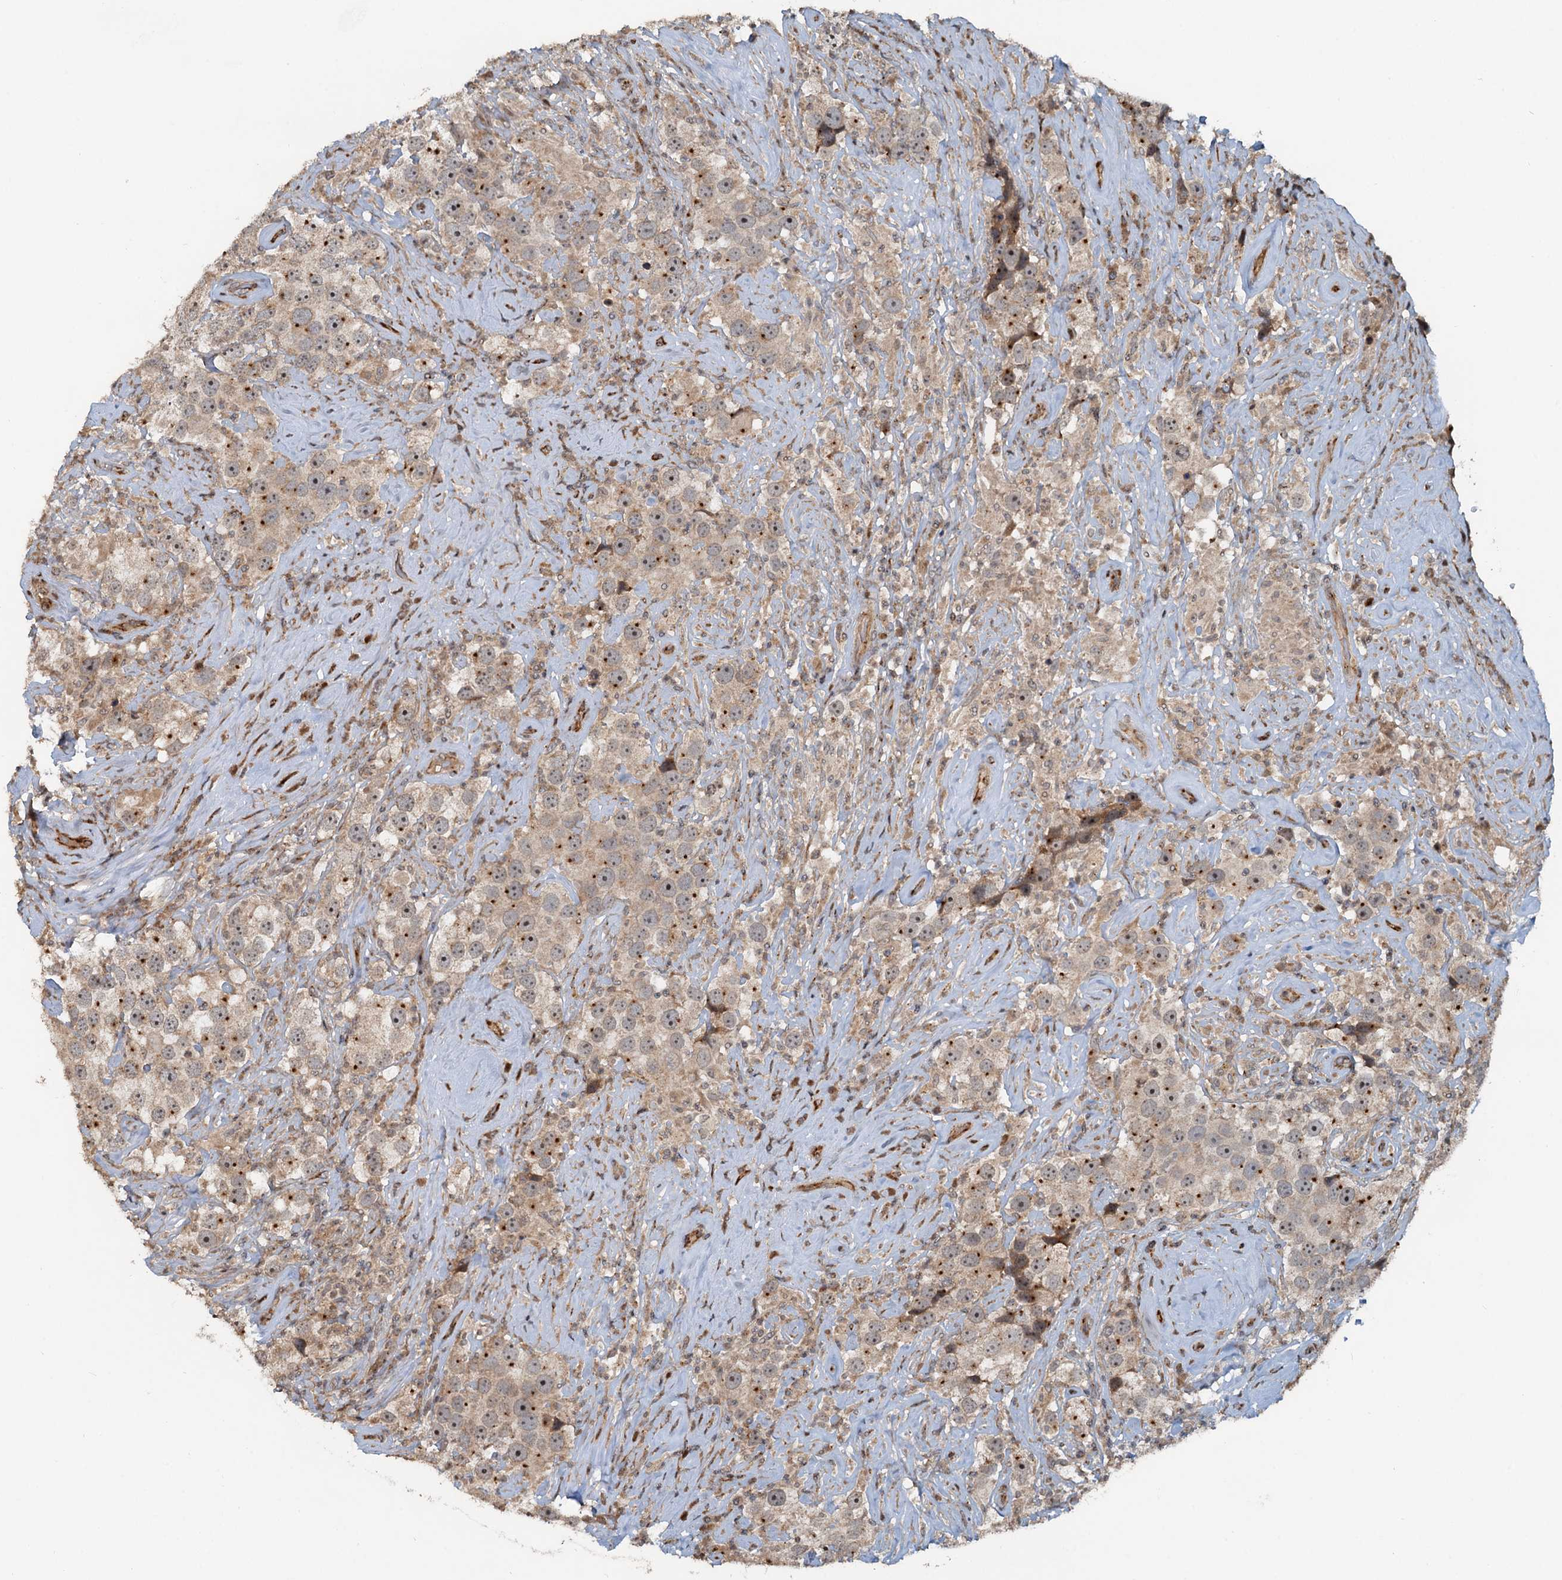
{"staining": {"intensity": "moderate", "quantity": "25%-75%", "location": "cytoplasmic/membranous,nuclear"}, "tissue": "testis cancer", "cell_type": "Tumor cells", "image_type": "cancer", "snomed": [{"axis": "morphology", "description": "Seminoma, NOS"}, {"axis": "topography", "description": "Testis"}], "caption": "This histopathology image displays testis cancer stained with immunohistochemistry (IHC) to label a protein in brown. The cytoplasmic/membranous and nuclear of tumor cells show moderate positivity for the protein. Nuclei are counter-stained blue.", "gene": "CEP68", "patient": {"sex": "male", "age": 49}}